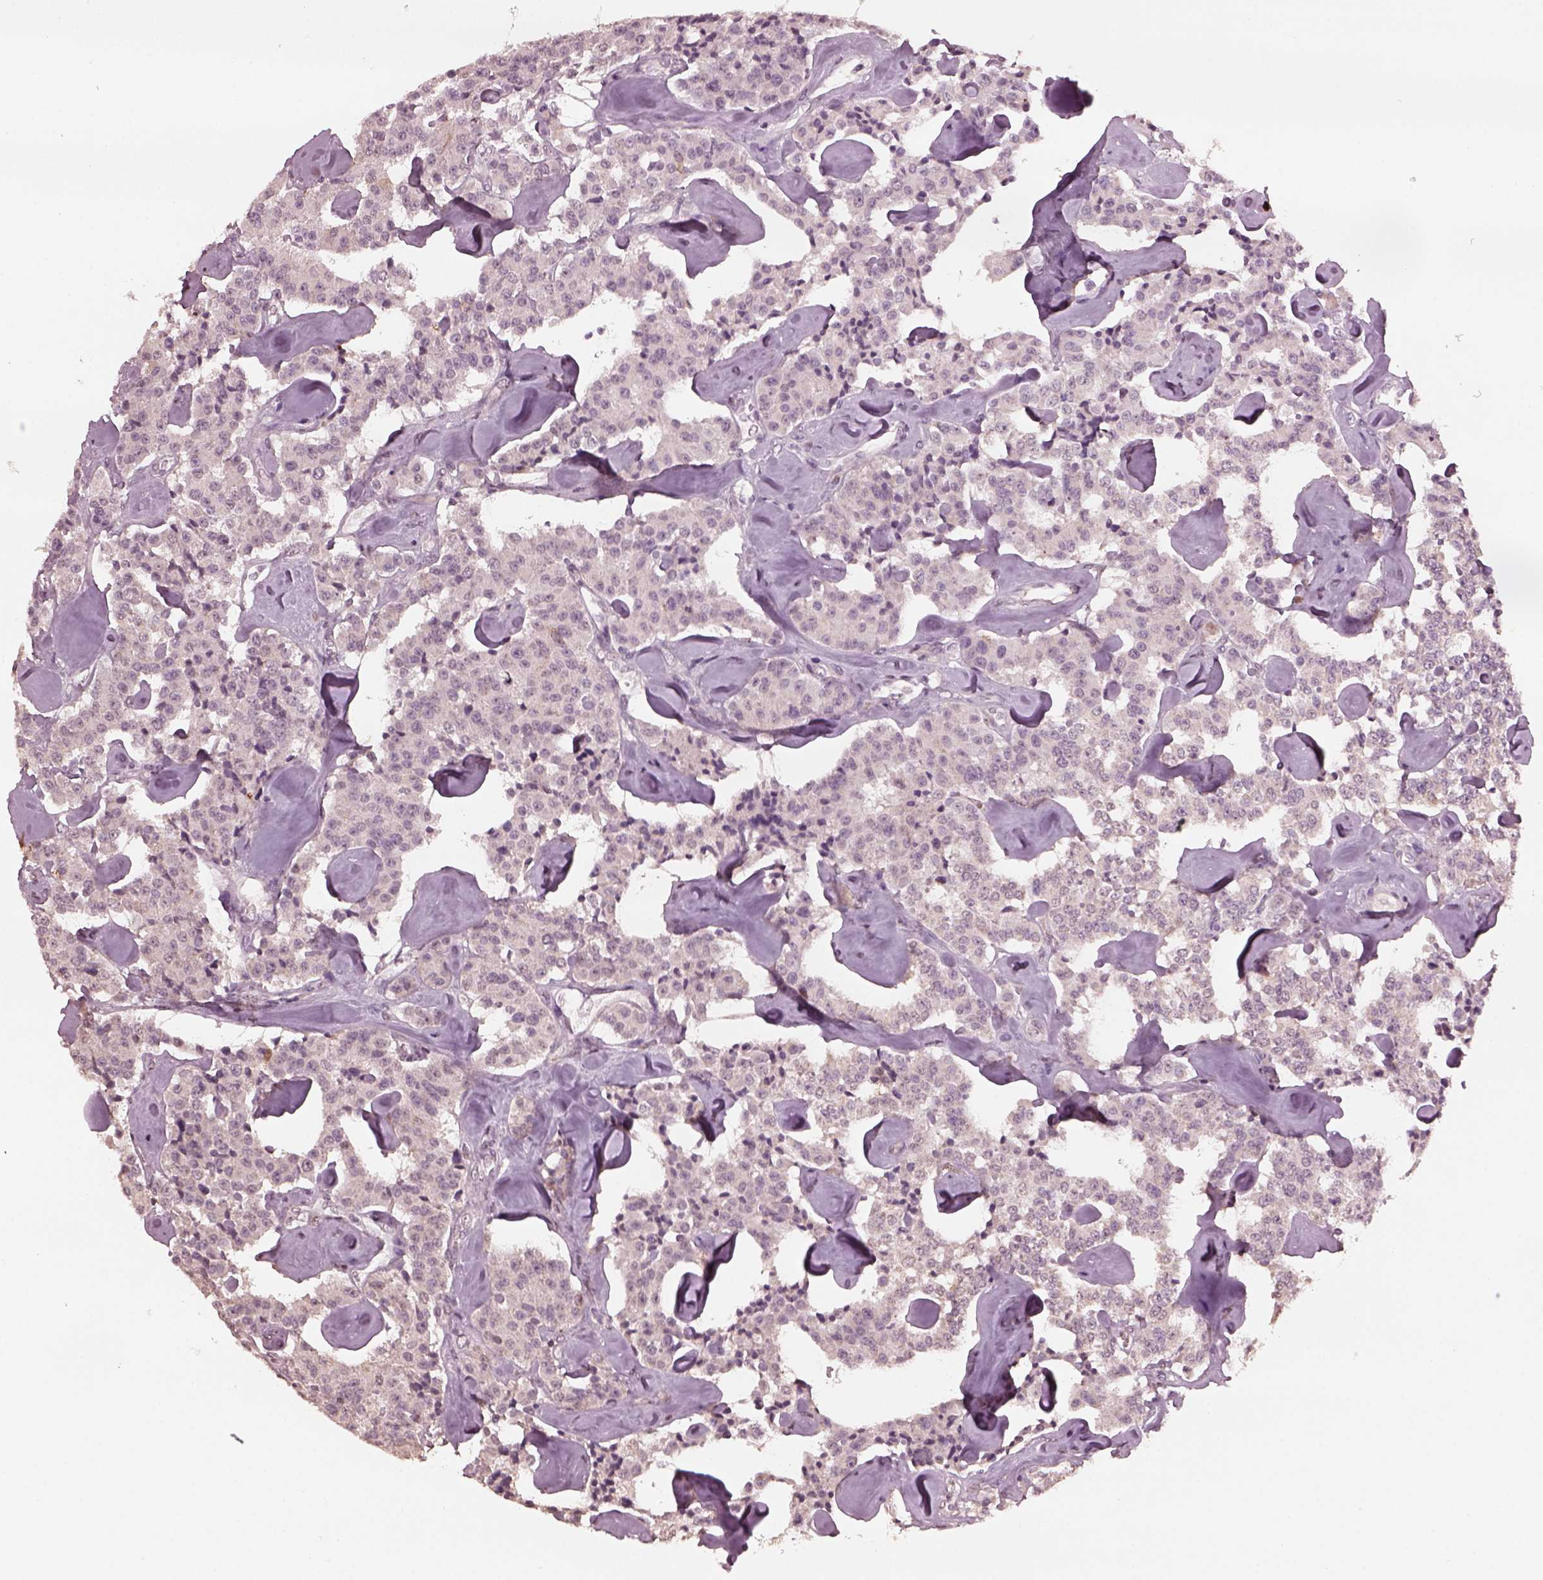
{"staining": {"intensity": "negative", "quantity": "none", "location": "none"}, "tissue": "carcinoid", "cell_type": "Tumor cells", "image_type": "cancer", "snomed": [{"axis": "morphology", "description": "Carcinoid, malignant, NOS"}, {"axis": "topography", "description": "Pancreas"}], "caption": "Immunohistochemistry micrograph of human malignant carcinoid stained for a protein (brown), which reveals no staining in tumor cells.", "gene": "IL18RAP", "patient": {"sex": "male", "age": 41}}